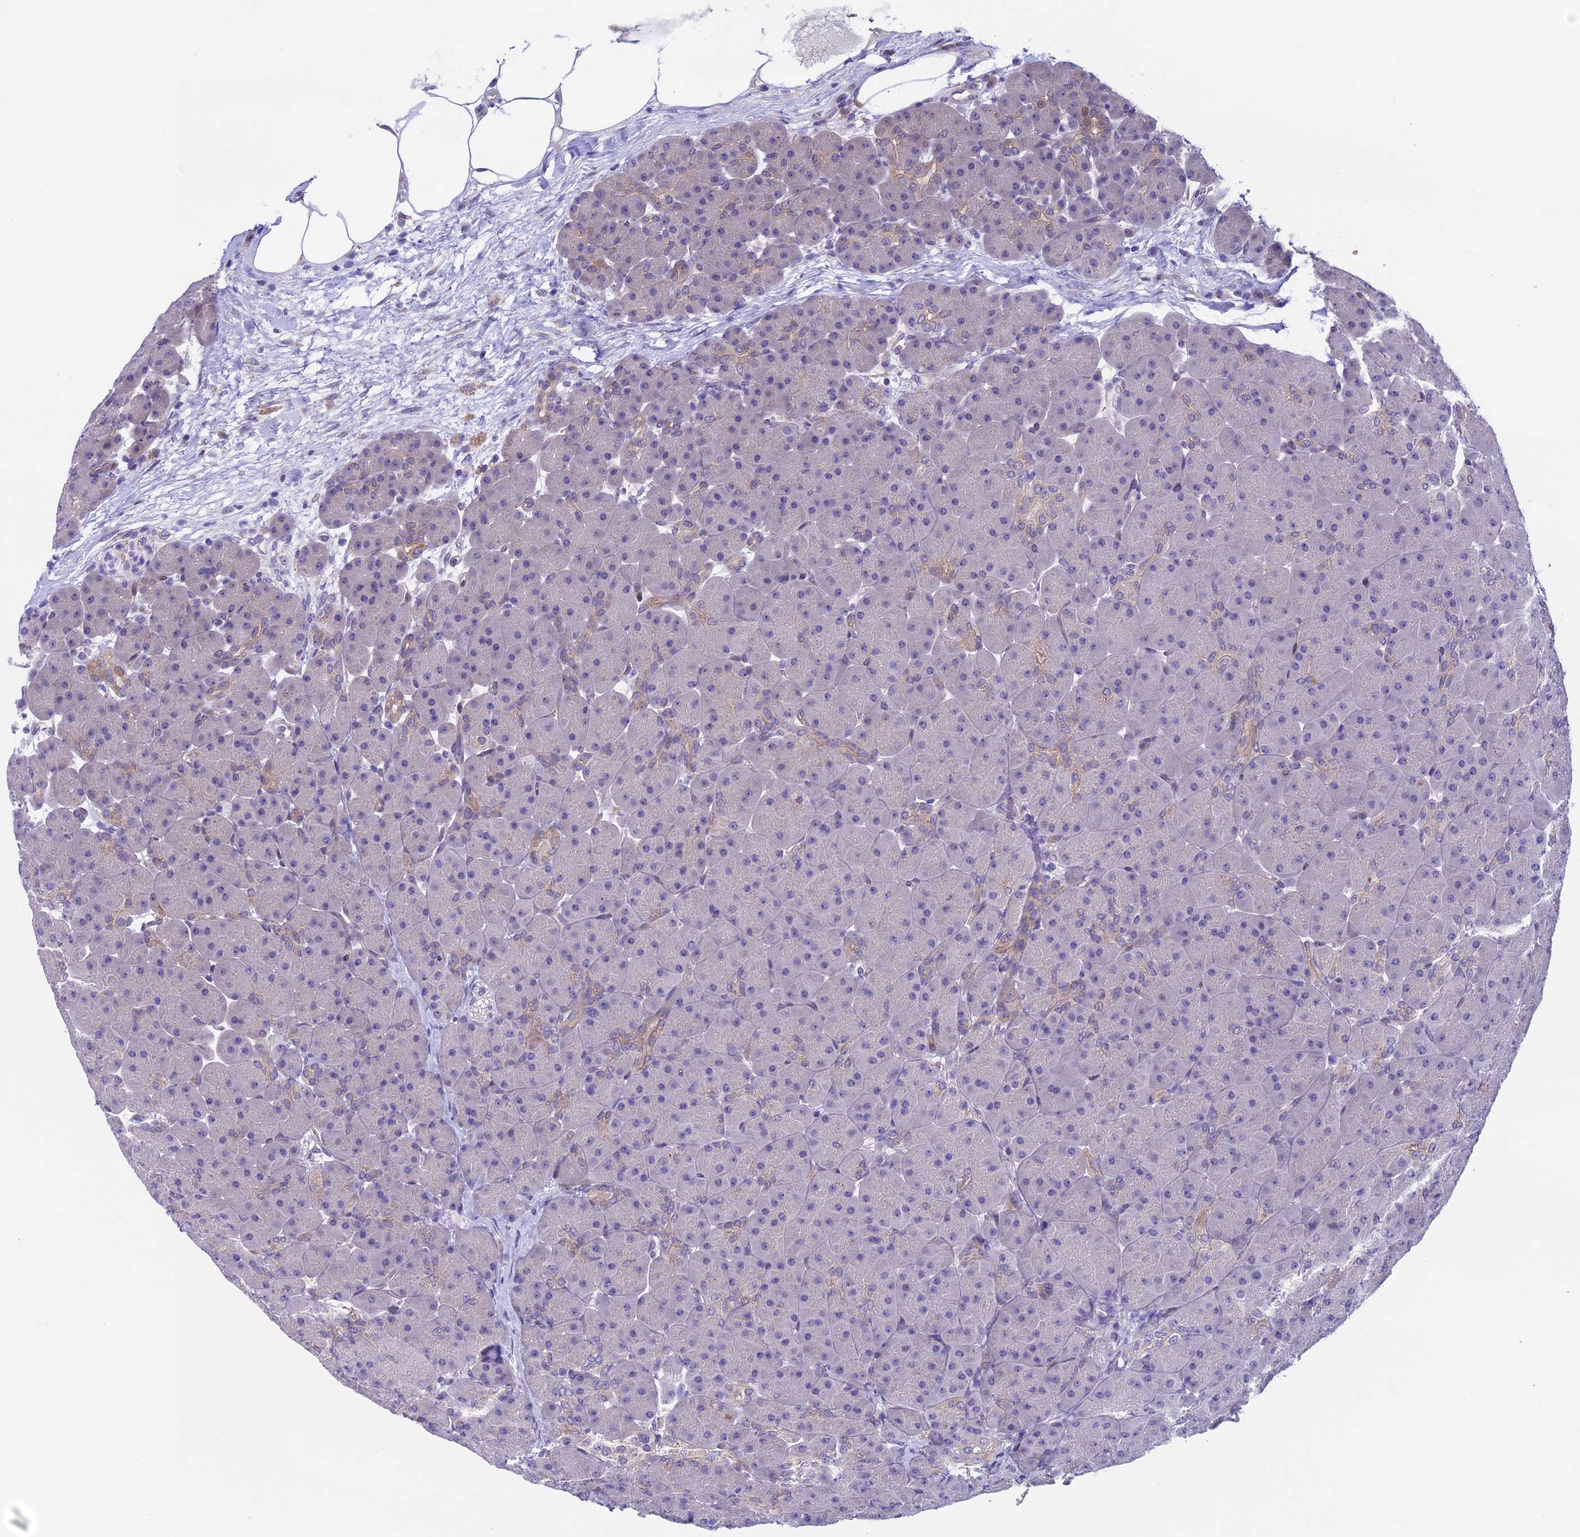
{"staining": {"intensity": "weak", "quantity": "<25%", "location": "cytoplasmic/membranous"}, "tissue": "pancreas", "cell_type": "Exocrine glandular cells", "image_type": "normal", "snomed": [{"axis": "morphology", "description": "Normal tissue, NOS"}, {"axis": "topography", "description": "Pancreas"}], "caption": "Immunohistochemistry image of unremarkable human pancreas stained for a protein (brown), which shows no expression in exocrine glandular cells. The staining is performed using DAB brown chromogen with nuclei counter-stained in using hematoxylin.", "gene": "TMEM171", "patient": {"sex": "male", "age": 66}}